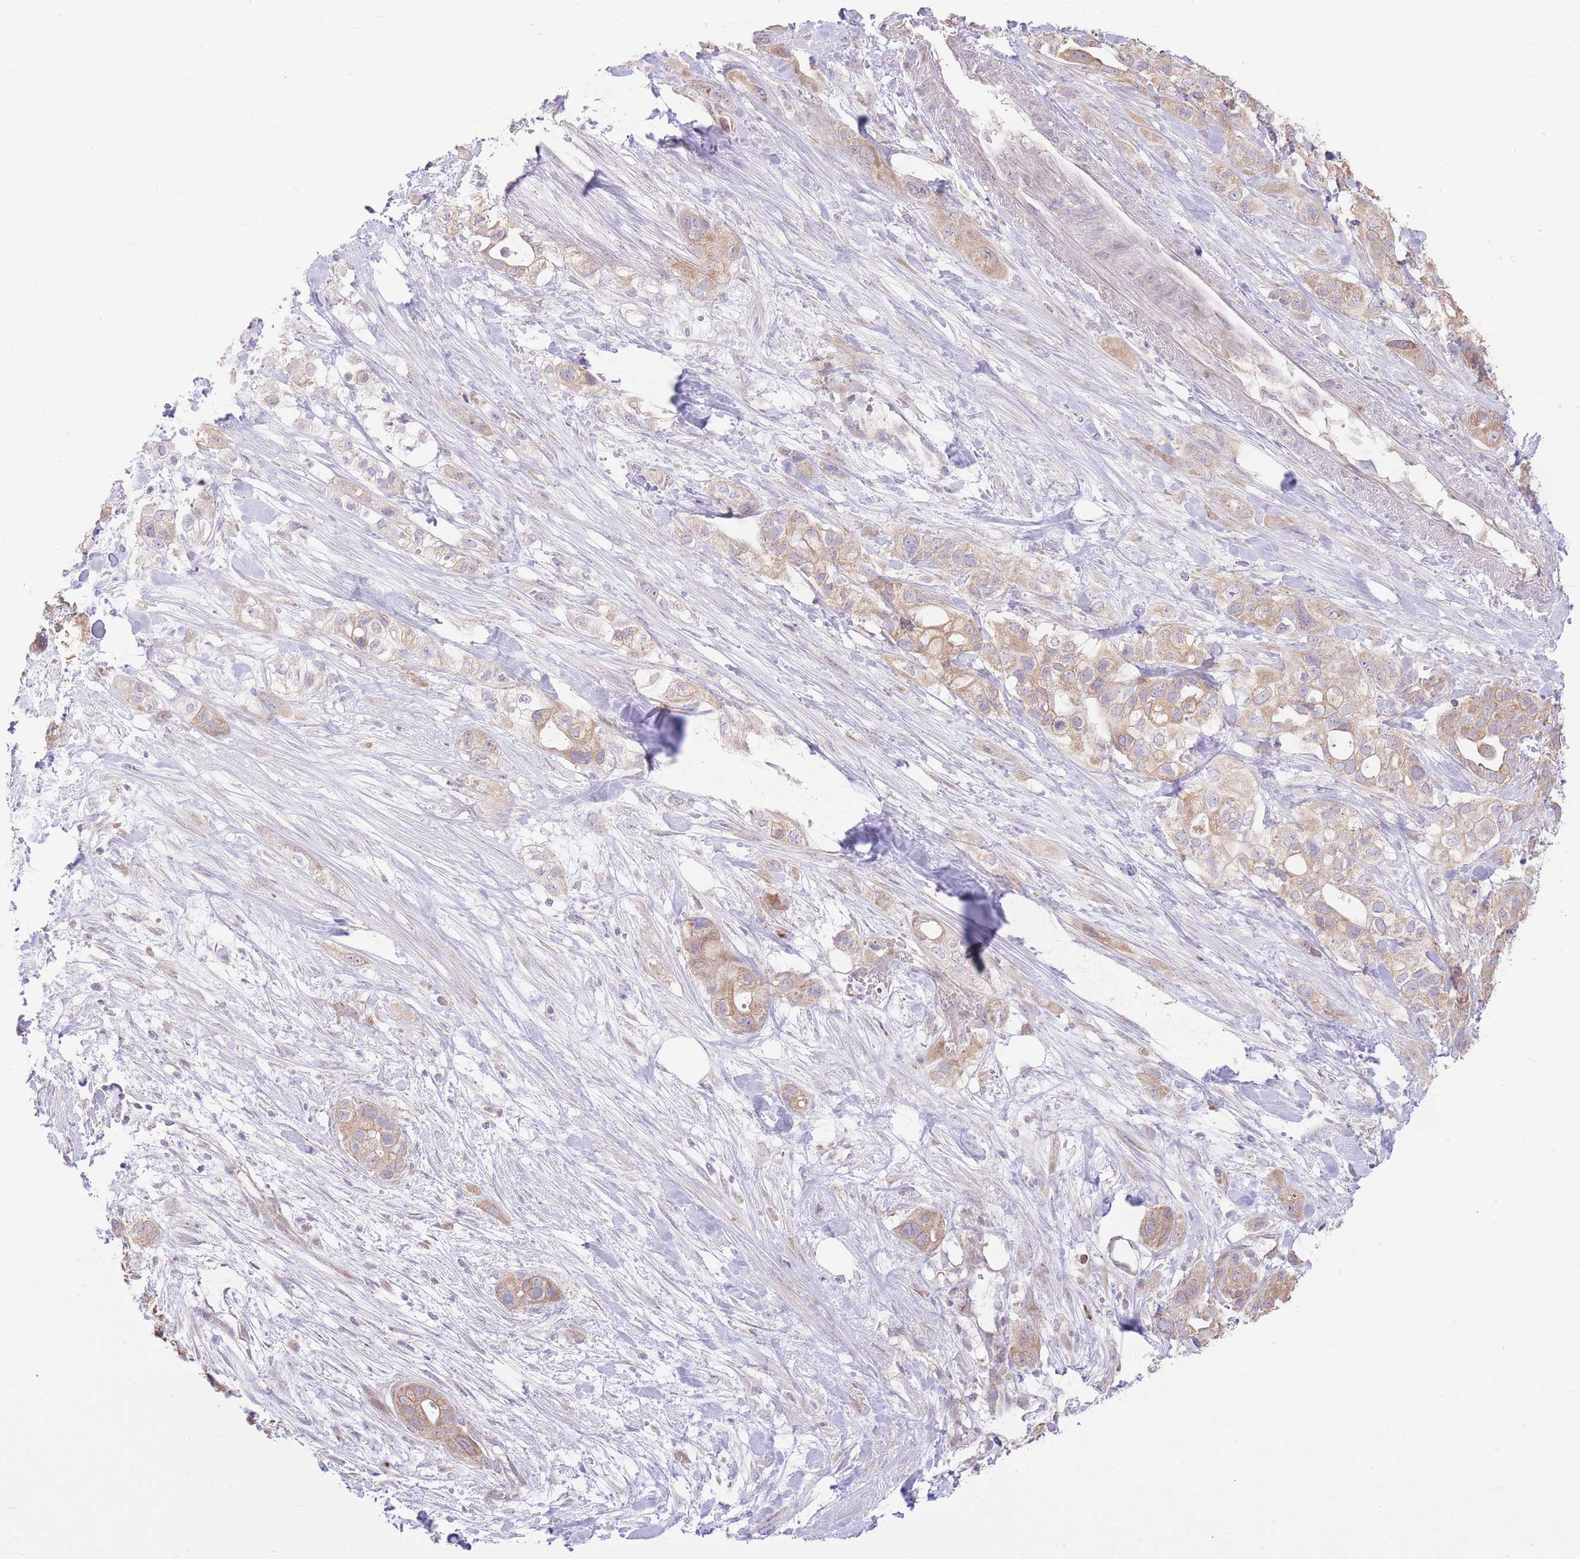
{"staining": {"intensity": "moderate", "quantity": ">75%", "location": "cytoplasmic/membranous"}, "tissue": "pancreatic cancer", "cell_type": "Tumor cells", "image_type": "cancer", "snomed": [{"axis": "morphology", "description": "Adenocarcinoma, NOS"}, {"axis": "topography", "description": "Pancreas"}], "caption": "Human pancreatic cancer (adenocarcinoma) stained with a protein marker displays moderate staining in tumor cells.", "gene": "BOLA2B", "patient": {"sex": "male", "age": 44}}